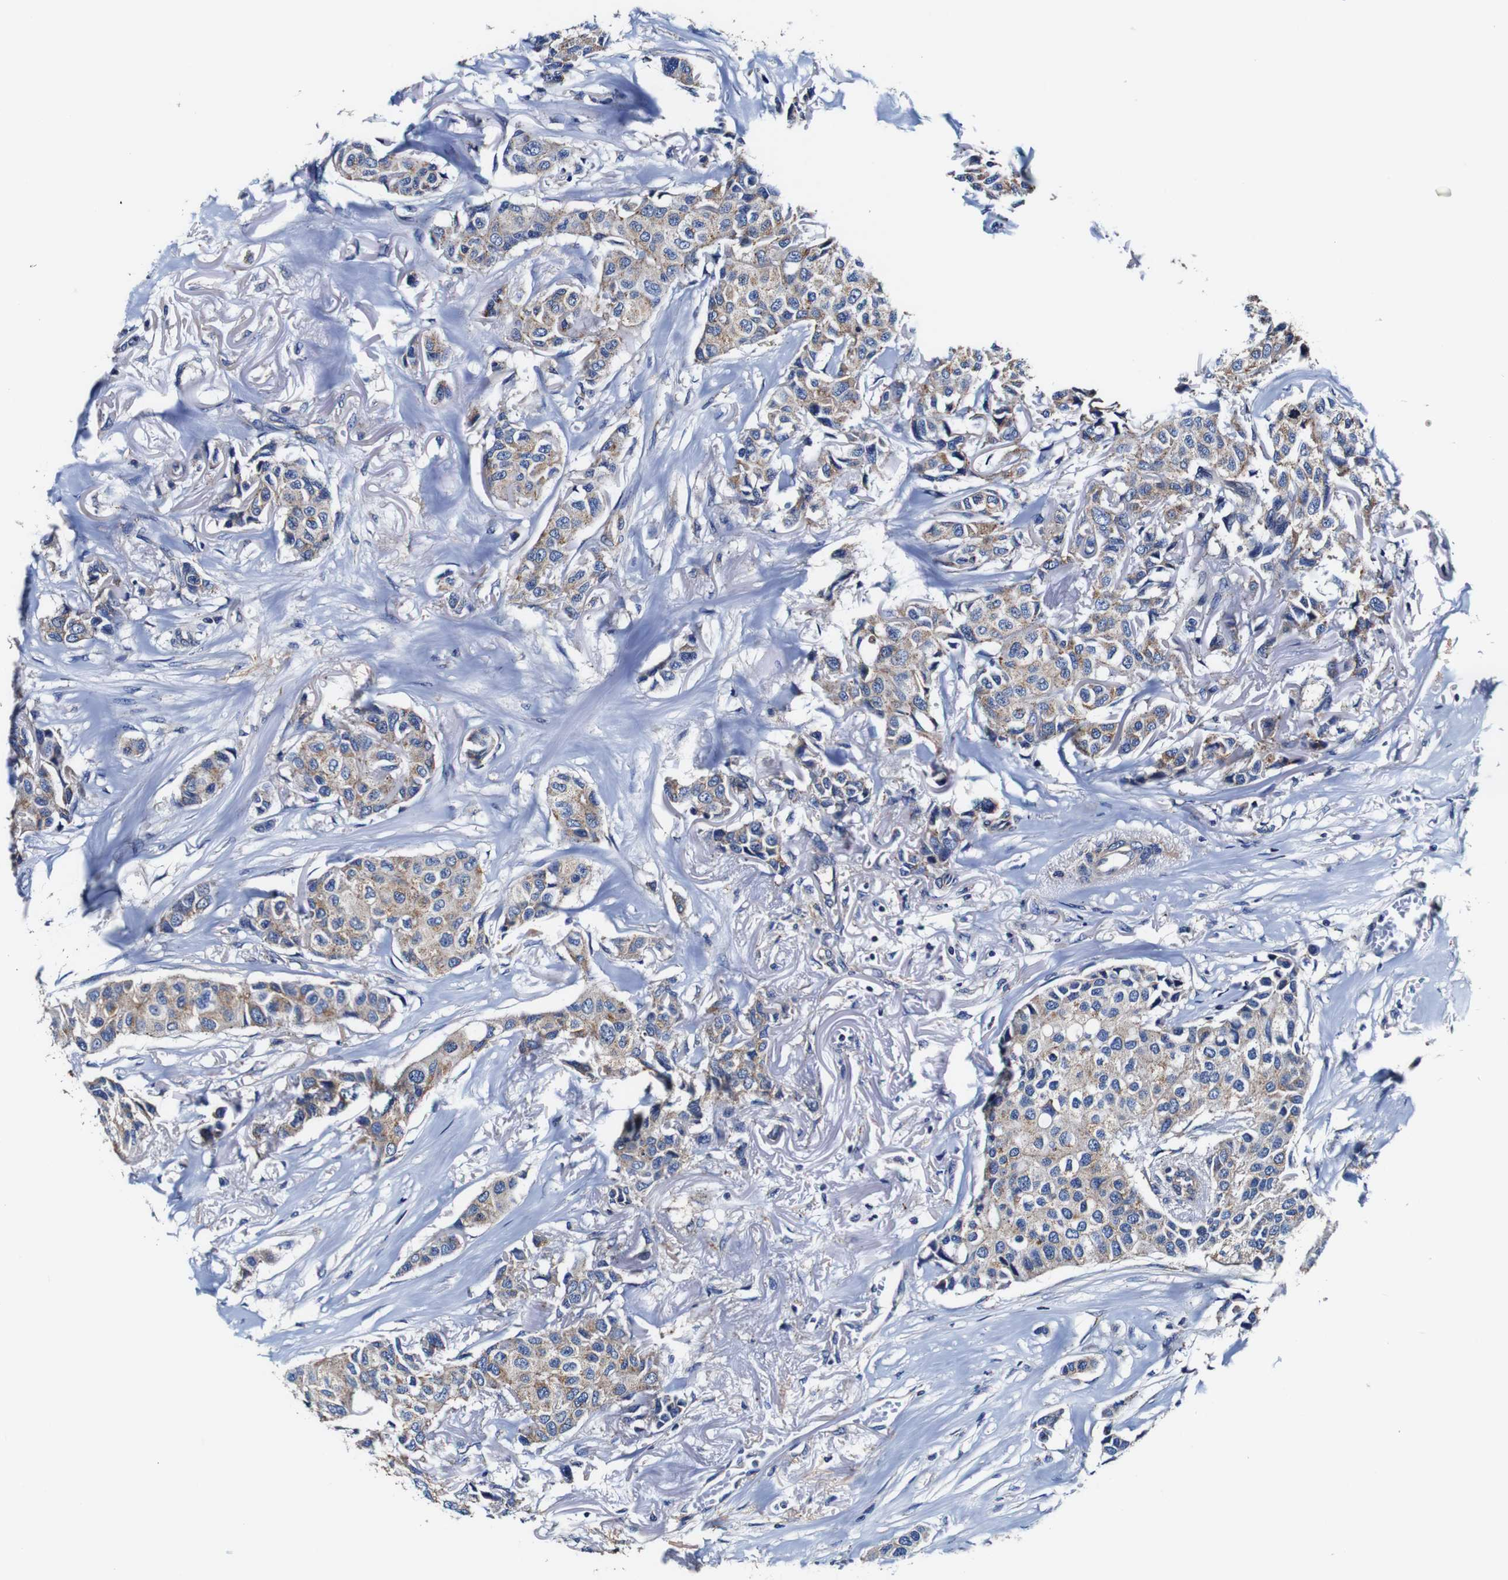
{"staining": {"intensity": "weak", "quantity": "25%-75%", "location": "cytoplasmic/membranous"}, "tissue": "breast cancer", "cell_type": "Tumor cells", "image_type": "cancer", "snomed": [{"axis": "morphology", "description": "Duct carcinoma"}, {"axis": "topography", "description": "Breast"}], "caption": "Immunohistochemical staining of human breast invasive ductal carcinoma exhibits low levels of weak cytoplasmic/membranous protein positivity in about 25%-75% of tumor cells.", "gene": "PDCD6IP", "patient": {"sex": "female", "age": 80}}